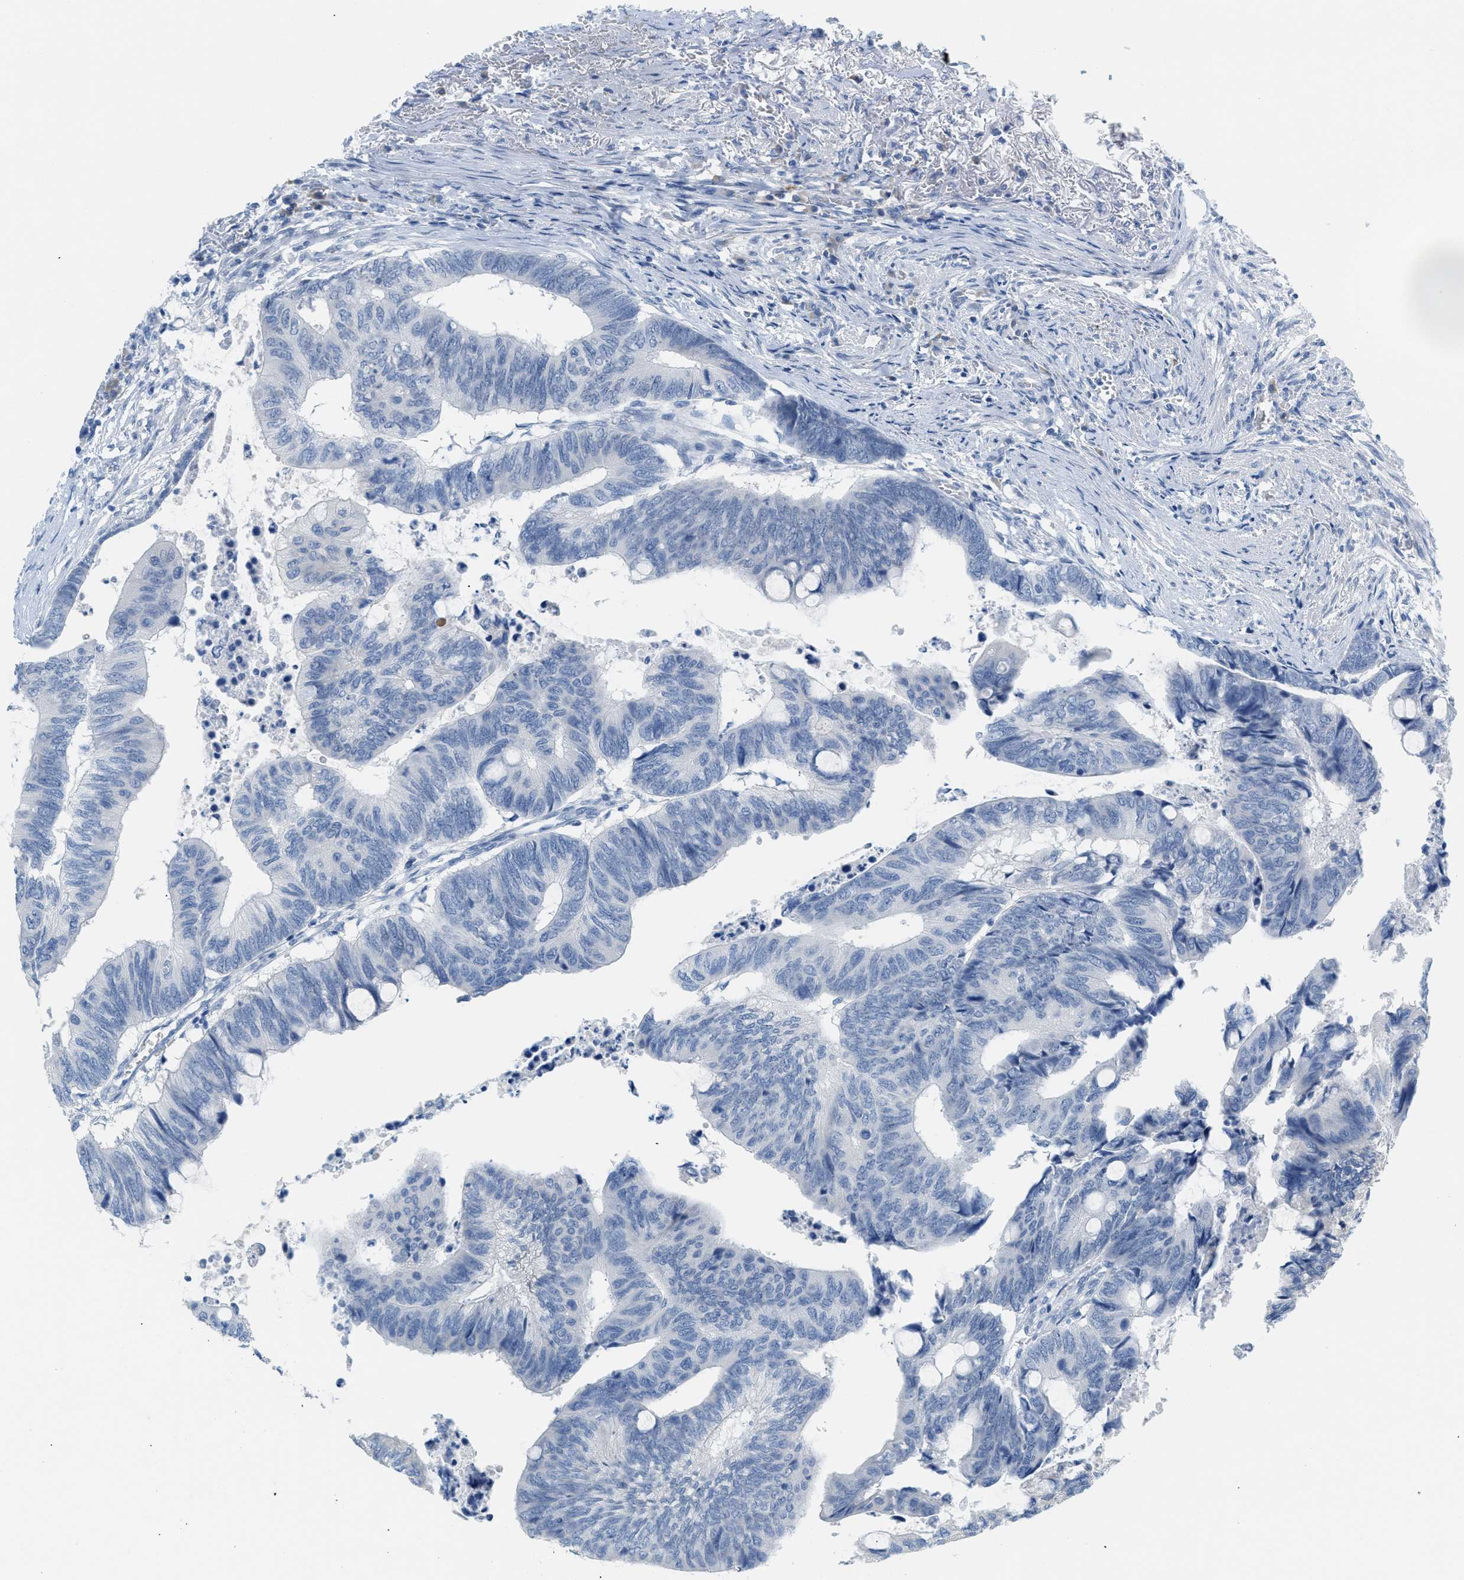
{"staining": {"intensity": "negative", "quantity": "none", "location": "none"}, "tissue": "colorectal cancer", "cell_type": "Tumor cells", "image_type": "cancer", "snomed": [{"axis": "morphology", "description": "Normal tissue, NOS"}, {"axis": "morphology", "description": "Adenocarcinoma, NOS"}, {"axis": "topography", "description": "Rectum"}, {"axis": "topography", "description": "Peripheral nerve tissue"}], "caption": "Colorectal cancer was stained to show a protein in brown. There is no significant positivity in tumor cells.", "gene": "HSF2", "patient": {"sex": "male", "age": 92}}